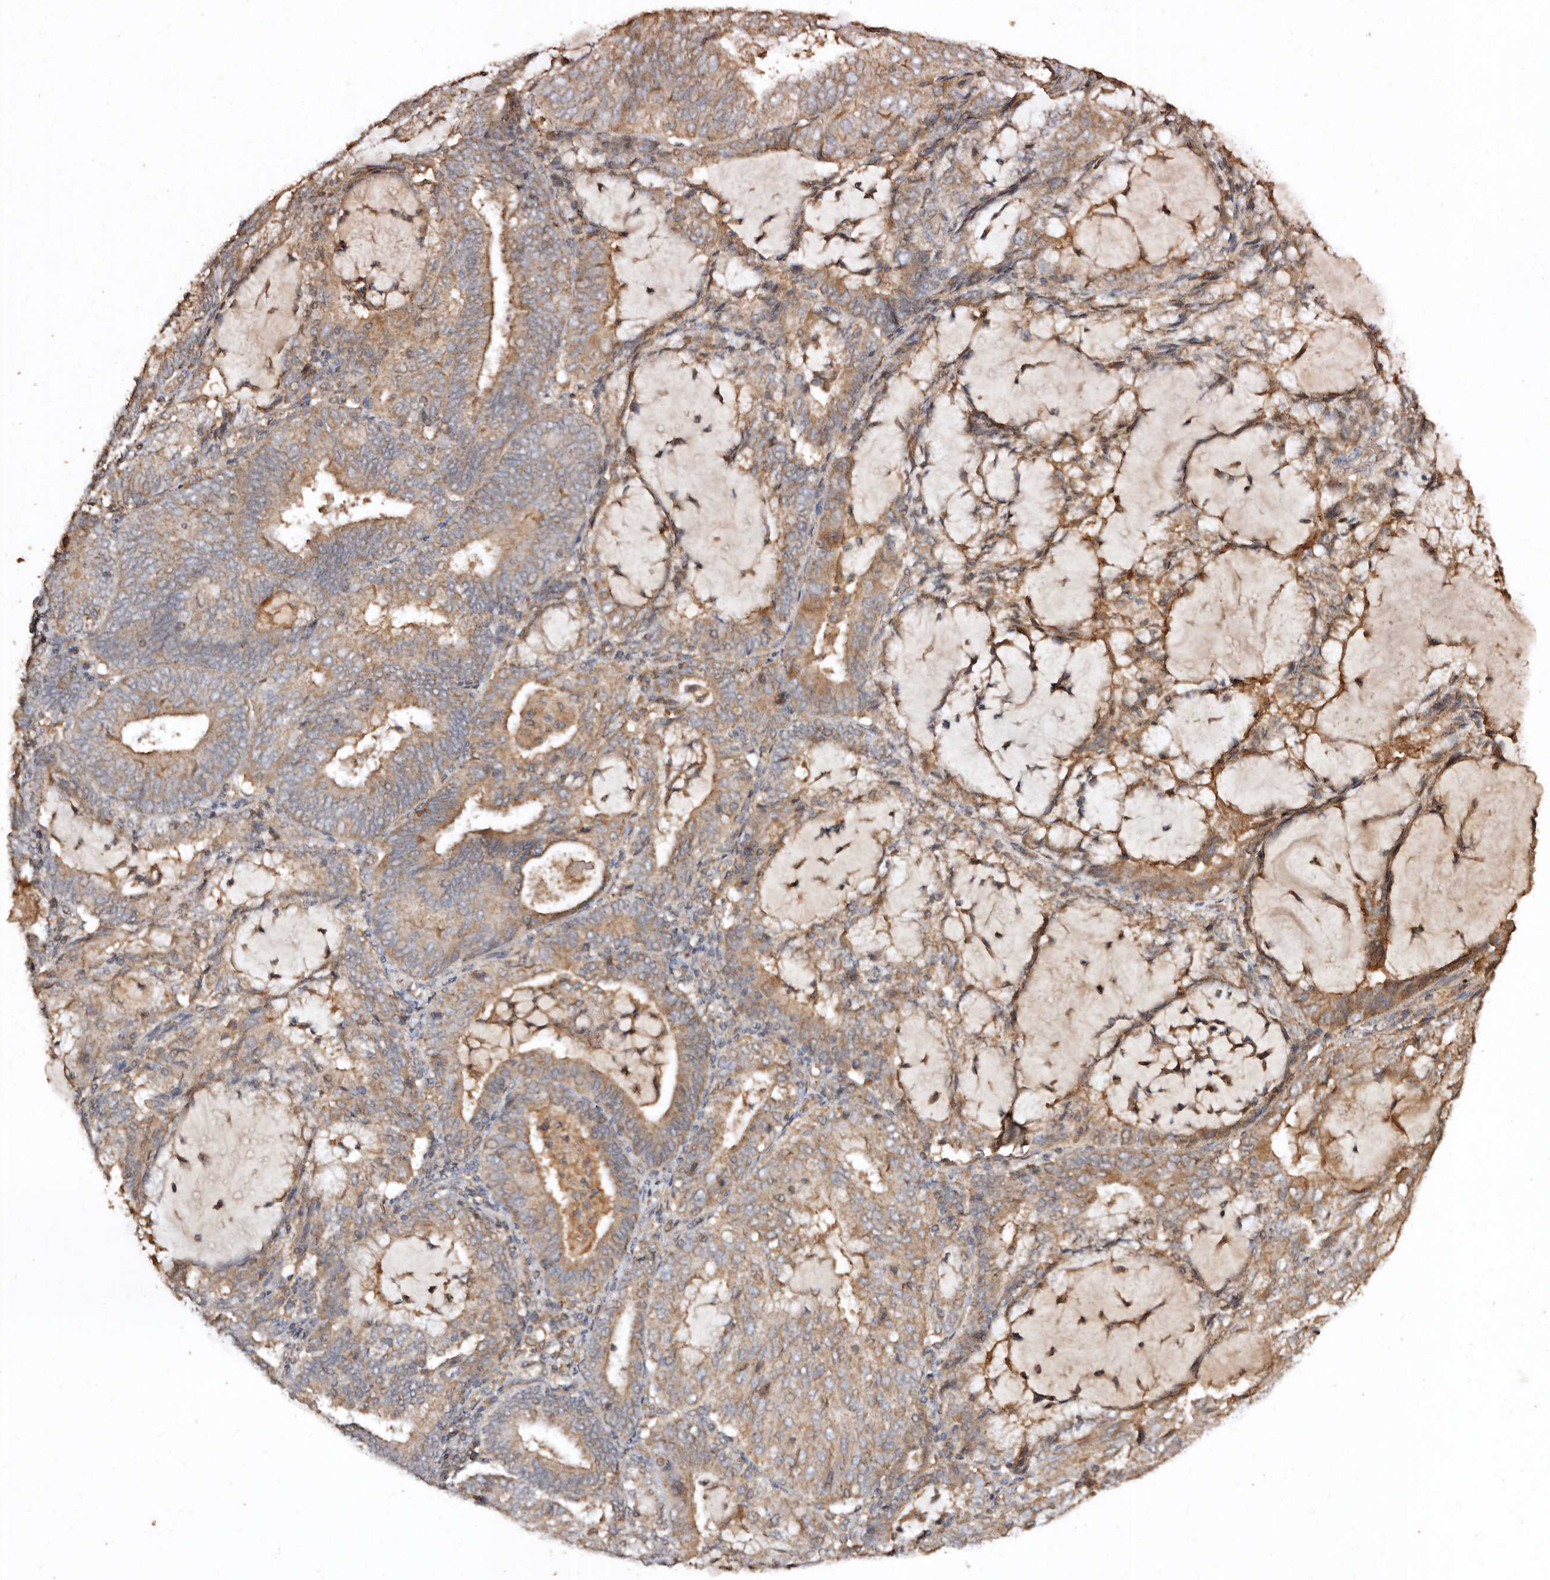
{"staining": {"intensity": "moderate", "quantity": ">75%", "location": "cytoplasmic/membranous"}, "tissue": "endometrial cancer", "cell_type": "Tumor cells", "image_type": "cancer", "snomed": [{"axis": "morphology", "description": "Adenocarcinoma, NOS"}, {"axis": "topography", "description": "Endometrium"}], "caption": "Immunohistochemical staining of adenocarcinoma (endometrial) shows moderate cytoplasmic/membranous protein expression in about >75% of tumor cells.", "gene": "FARS2", "patient": {"sex": "female", "age": 81}}